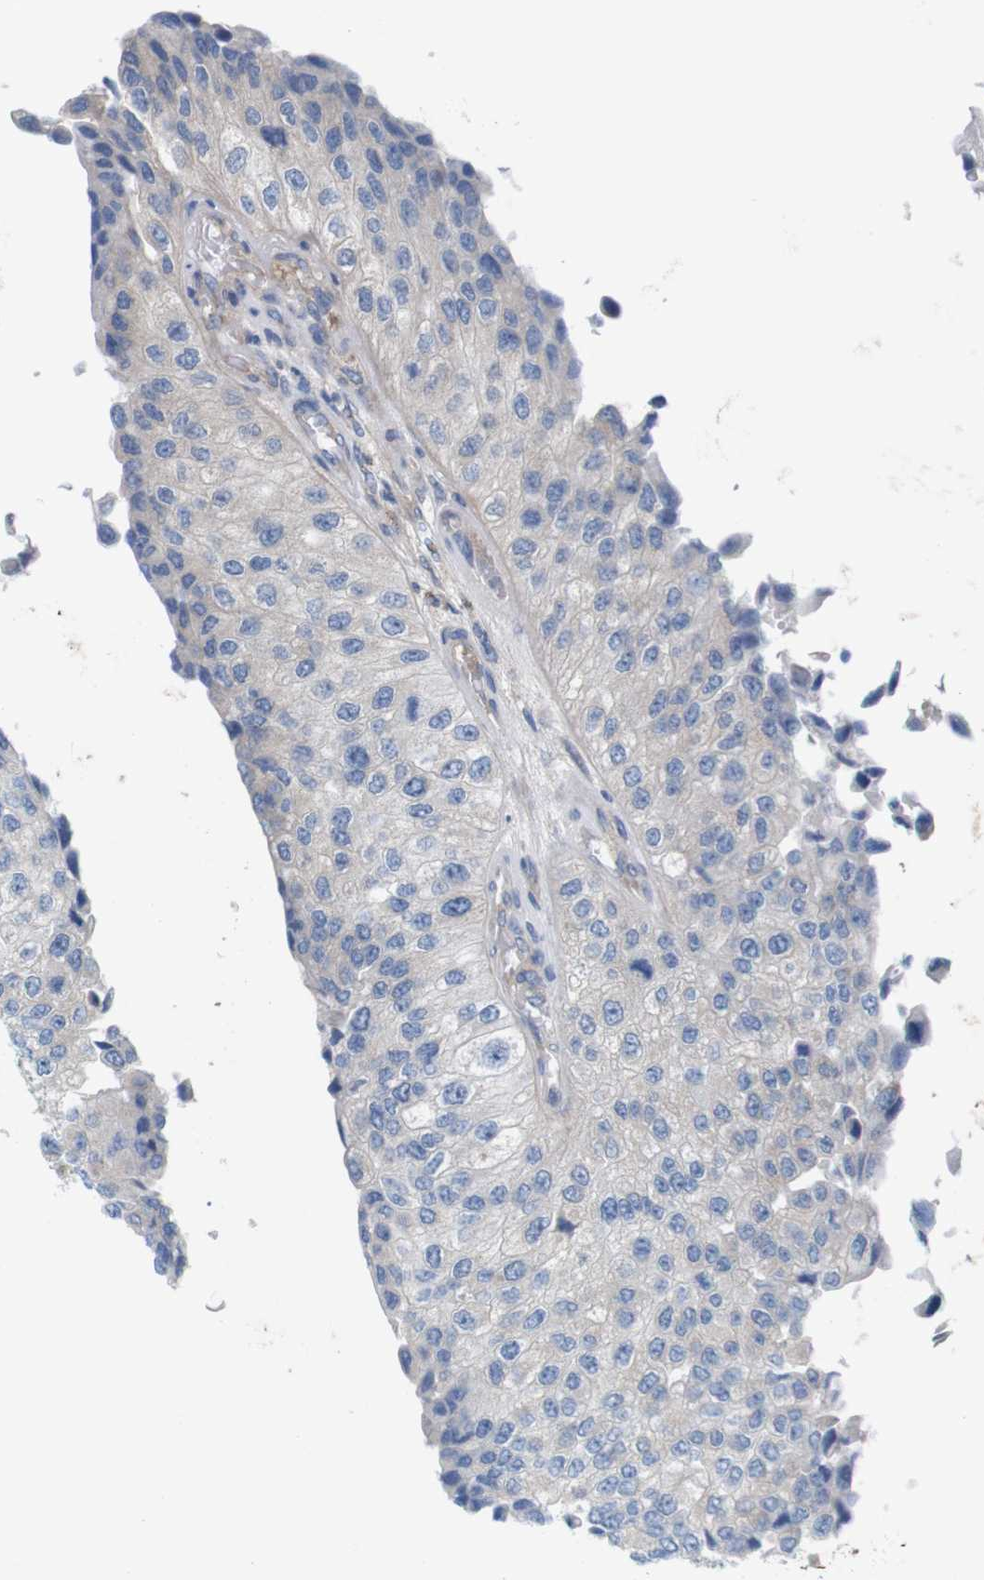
{"staining": {"intensity": "negative", "quantity": "none", "location": "none"}, "tissue": "urothelial cancer", "cell_type": "Tumor cells", "image_type": "cancer", "snomed": [{"axis": "morphology", "description": "Urothelial carcinoma, High grade"}, {"axis": "topography", "description": "Kidney"}, {"axis": "topography", "description": "Urinary bladder"}], "caption": "A high-resolution photomicrograph shows immunohistochemistry staining of urothelial carcinoma (high-grade), which exhibits no significant staining in tumor cells.", "gene": "MYEOV", "patient": {"sex": "male", "age": 77}}